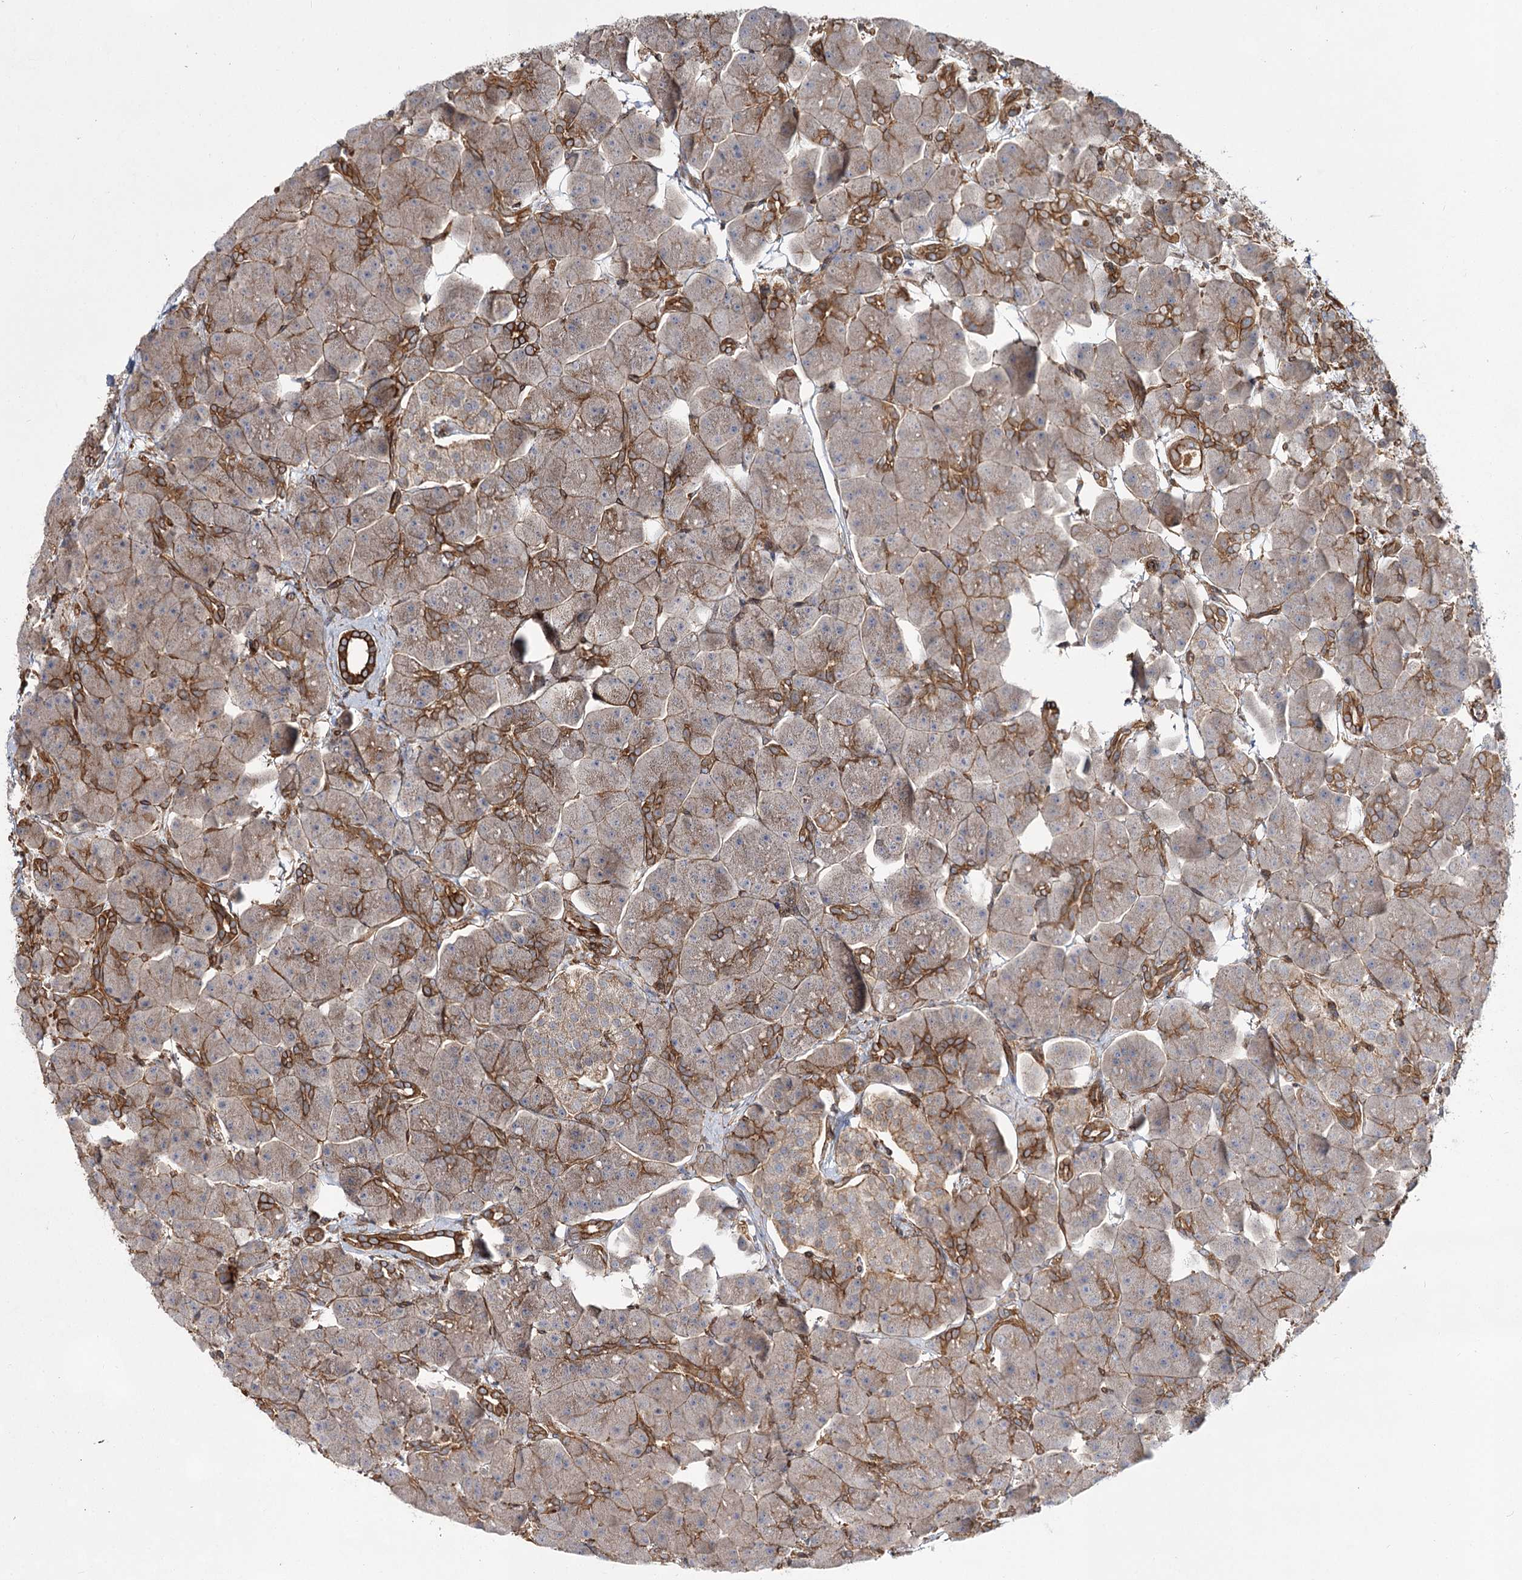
{"staining": {"intensity": "strong", "quantity": "25%-75%", "location": "cytoplasmic/membranous"}, "tissue": "pancreas", "cell_type": "Exocrine glandular cells", "image_type": "normal", "snomed": [{"axis": "morphology", "description": "Normal tissue, NOS"}, {"axis": "topography", "description": "Pancreas"}], "caption": "High-magnification brightfield microscopy of benign pancreas stained with DAB (3,3'-diaminobenzidine) (brown) and counterstained with hematoxylin (blue). exocrine glandular cells exhibit strong cytoplasmic/membranous expression is seen in approximately25%-75% of cells. (DAB IHC with brightfield microscopy, high magnification).", "gene": "IQSEC1", "patient": {"sex": "male", "age": 66}}